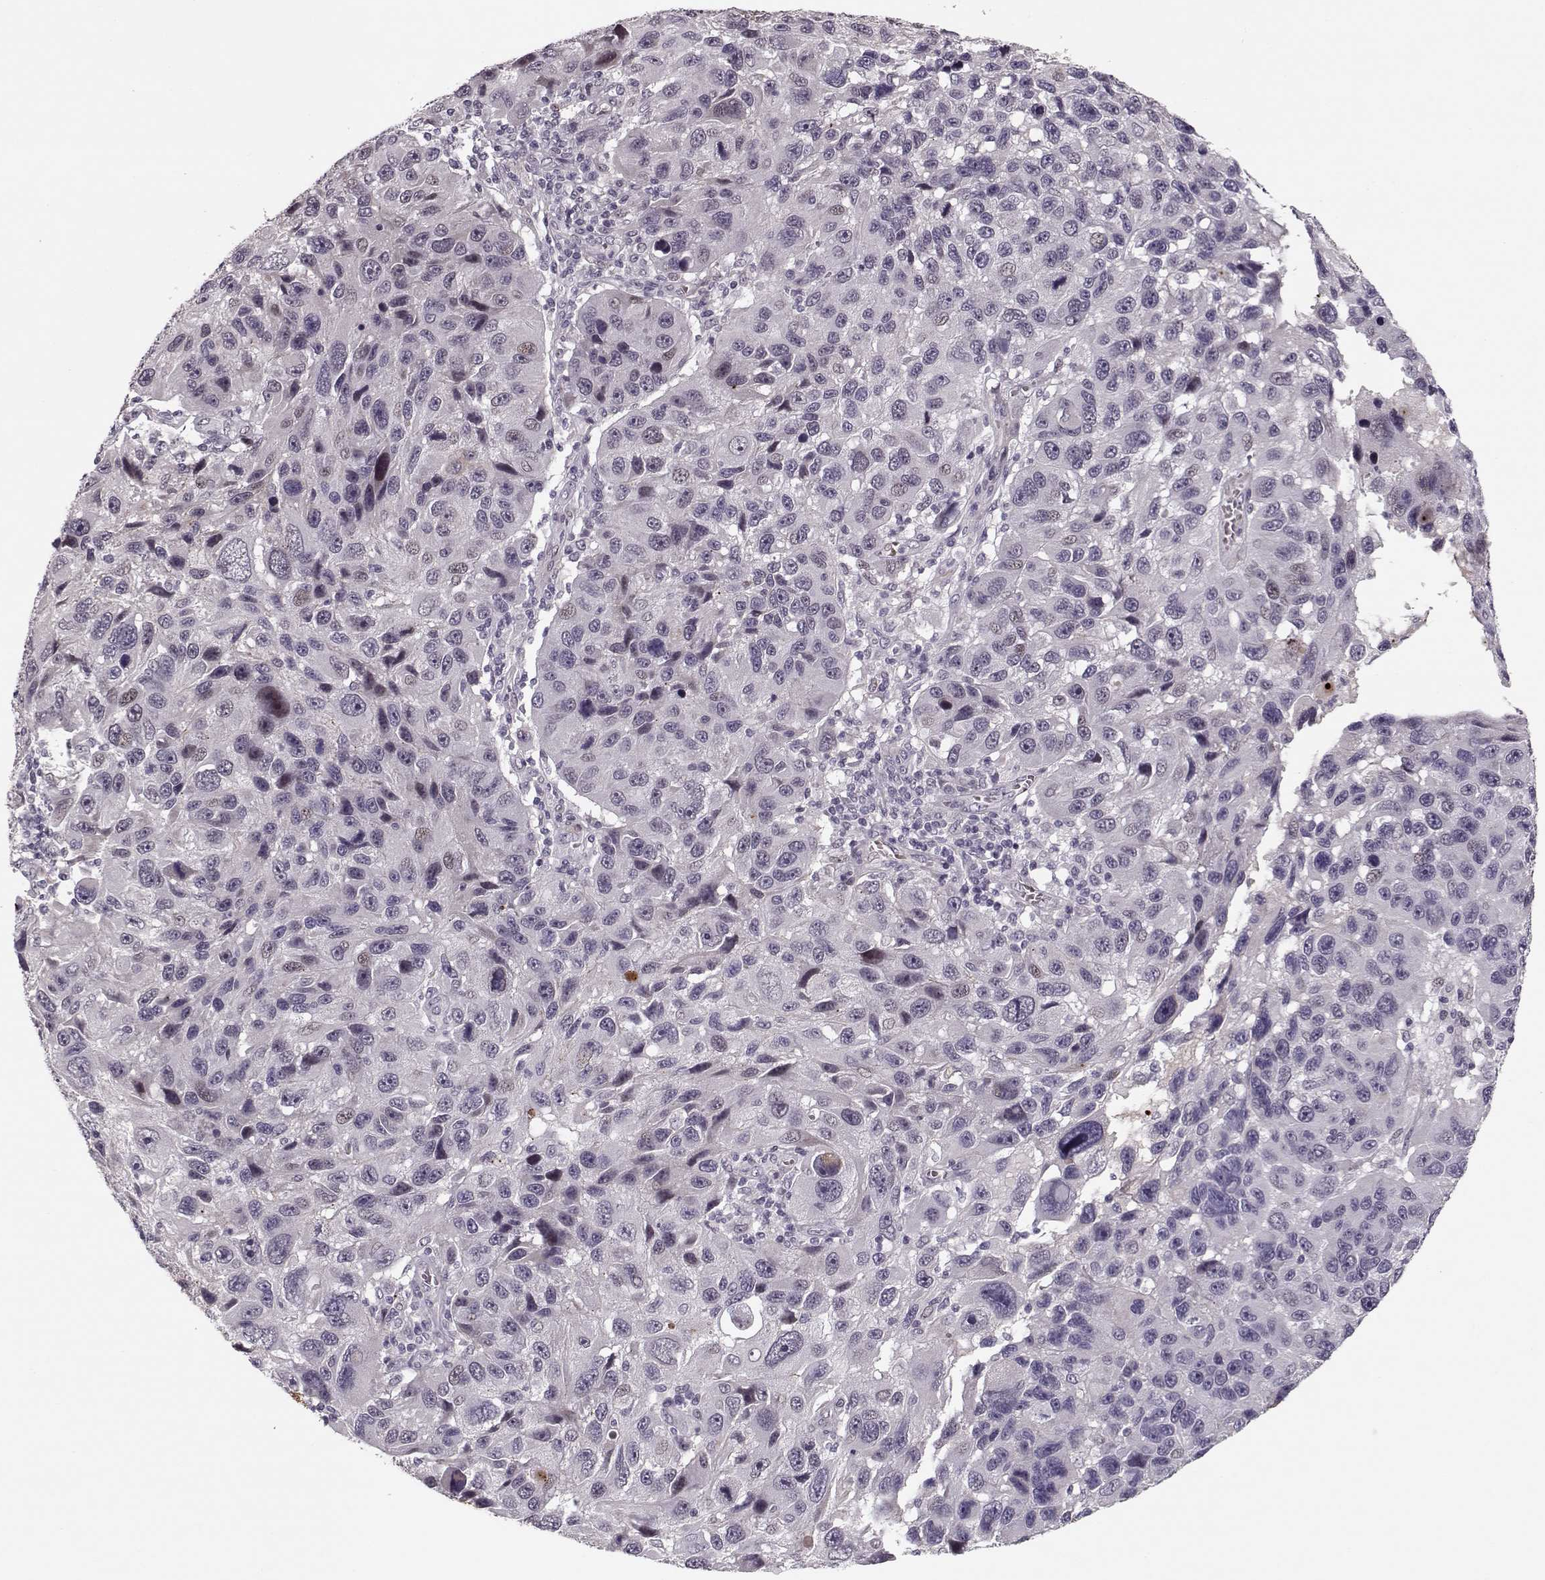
{"staining": {"intensity": "negative", "quantity": "none", "location": "none"}, "tissue": "melanoma", "cell_type": "Tumor cells", "image_type": "cancer", "snomed": [{"axis": "morphology", "description": "Malignant melanoma, NOS"}, {"axis": "topography", "description": "Skin"}], "caption": "Human melanoma stained for a protein using immunohistochemistry displays no expression in tumor cells.", "gene": "DNAI3", "patient": {"sex": "male", "age": 53}}